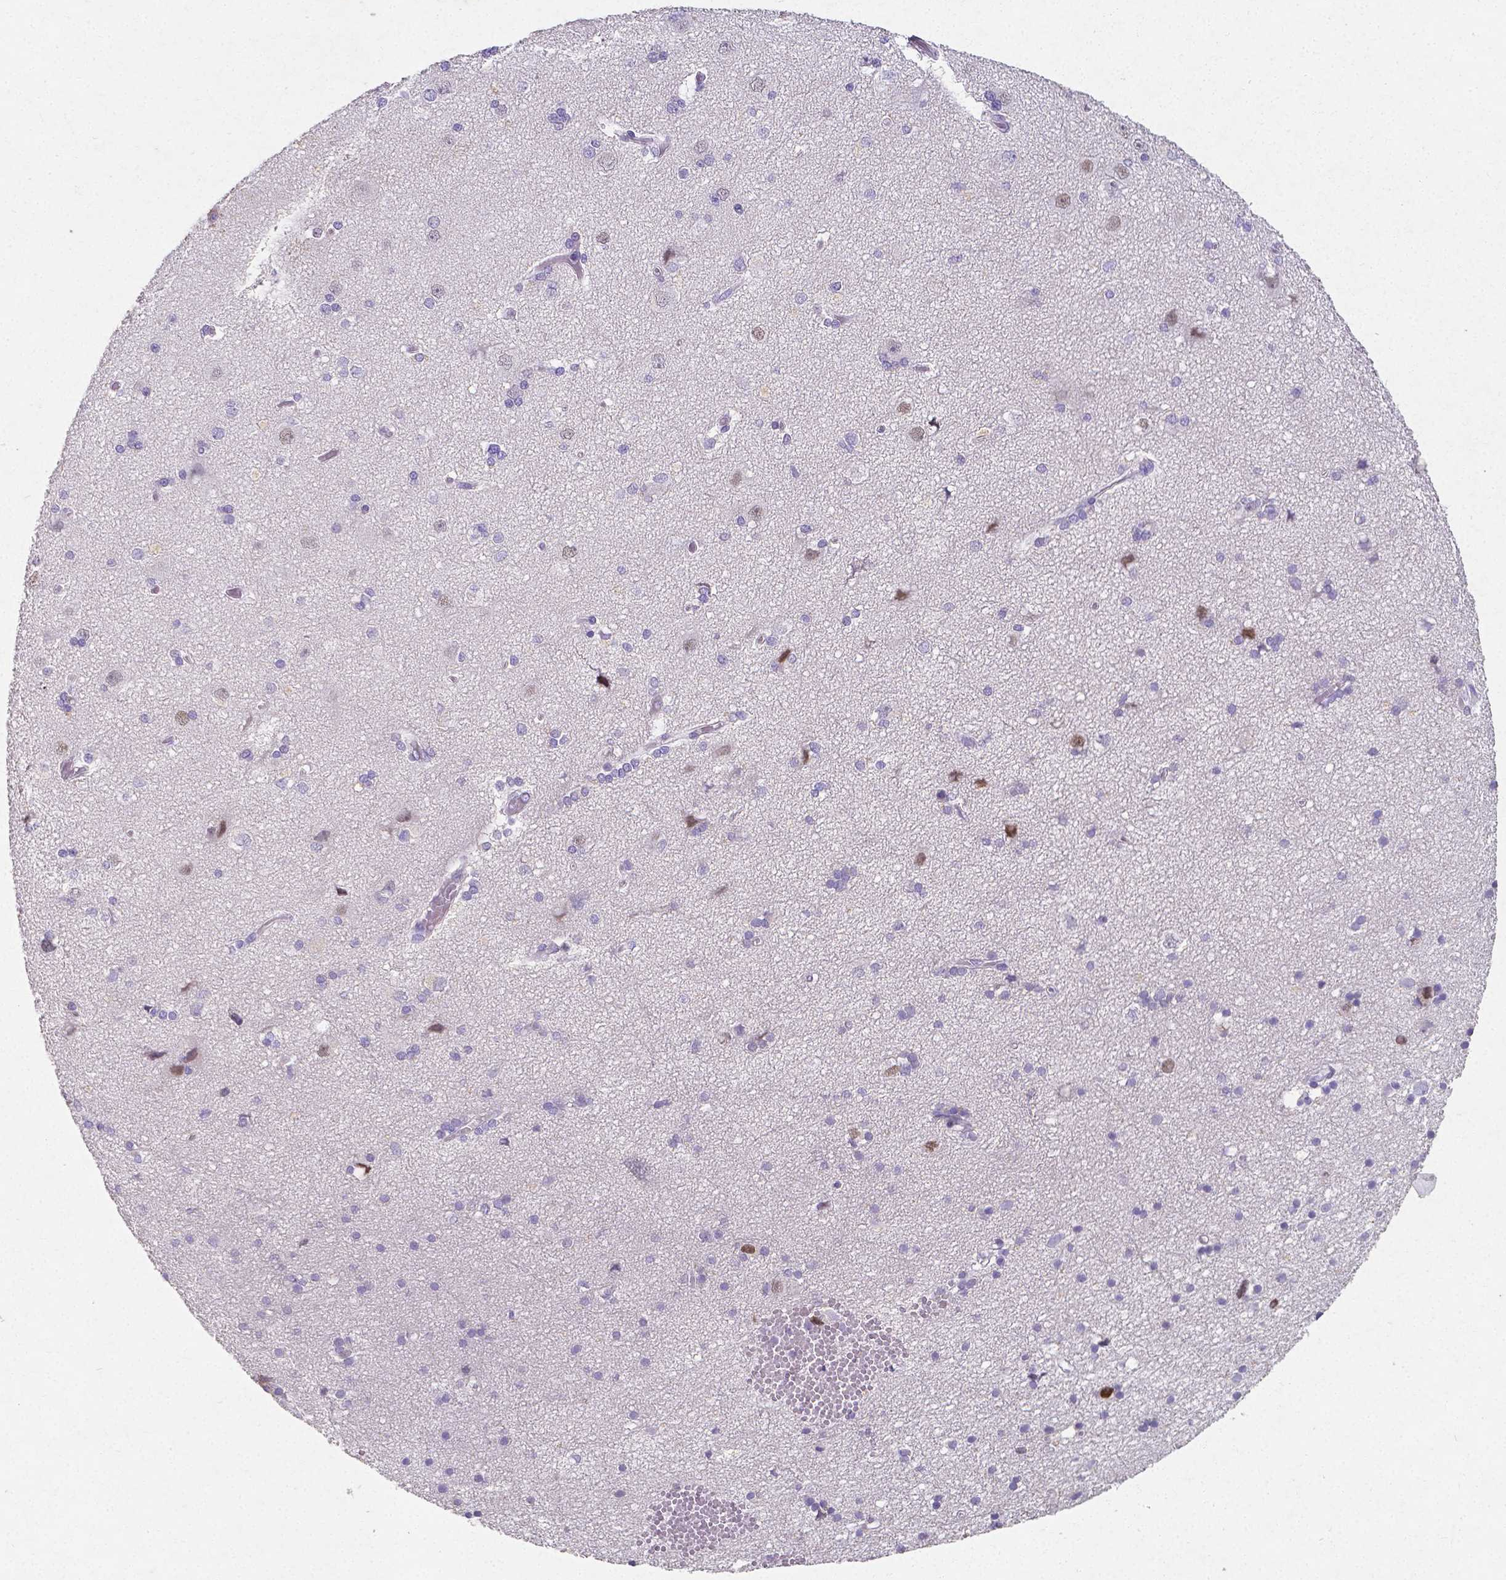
{"staining": {"intensity": "negative", "quantity": "none", "location": "none"}, "tissue": "cerebral cortex", "cell_type": "Endothelial cells", "image_type": "normal", "snomed": [{"axis": "morphology", "description": "Normal tissue, NOS"}, {"axis": "morphology", "description": "Glioma, malignant, High grade"}, {"axis": "topography", "description": "Cerebral cortex"}], "caption": "IHC image of benign human cerebral cortex stained for a protein (brown), which shows no staining in endothelial cells.", "gene": "SATB2", "patient": {"sex": "male", "age": 71}}